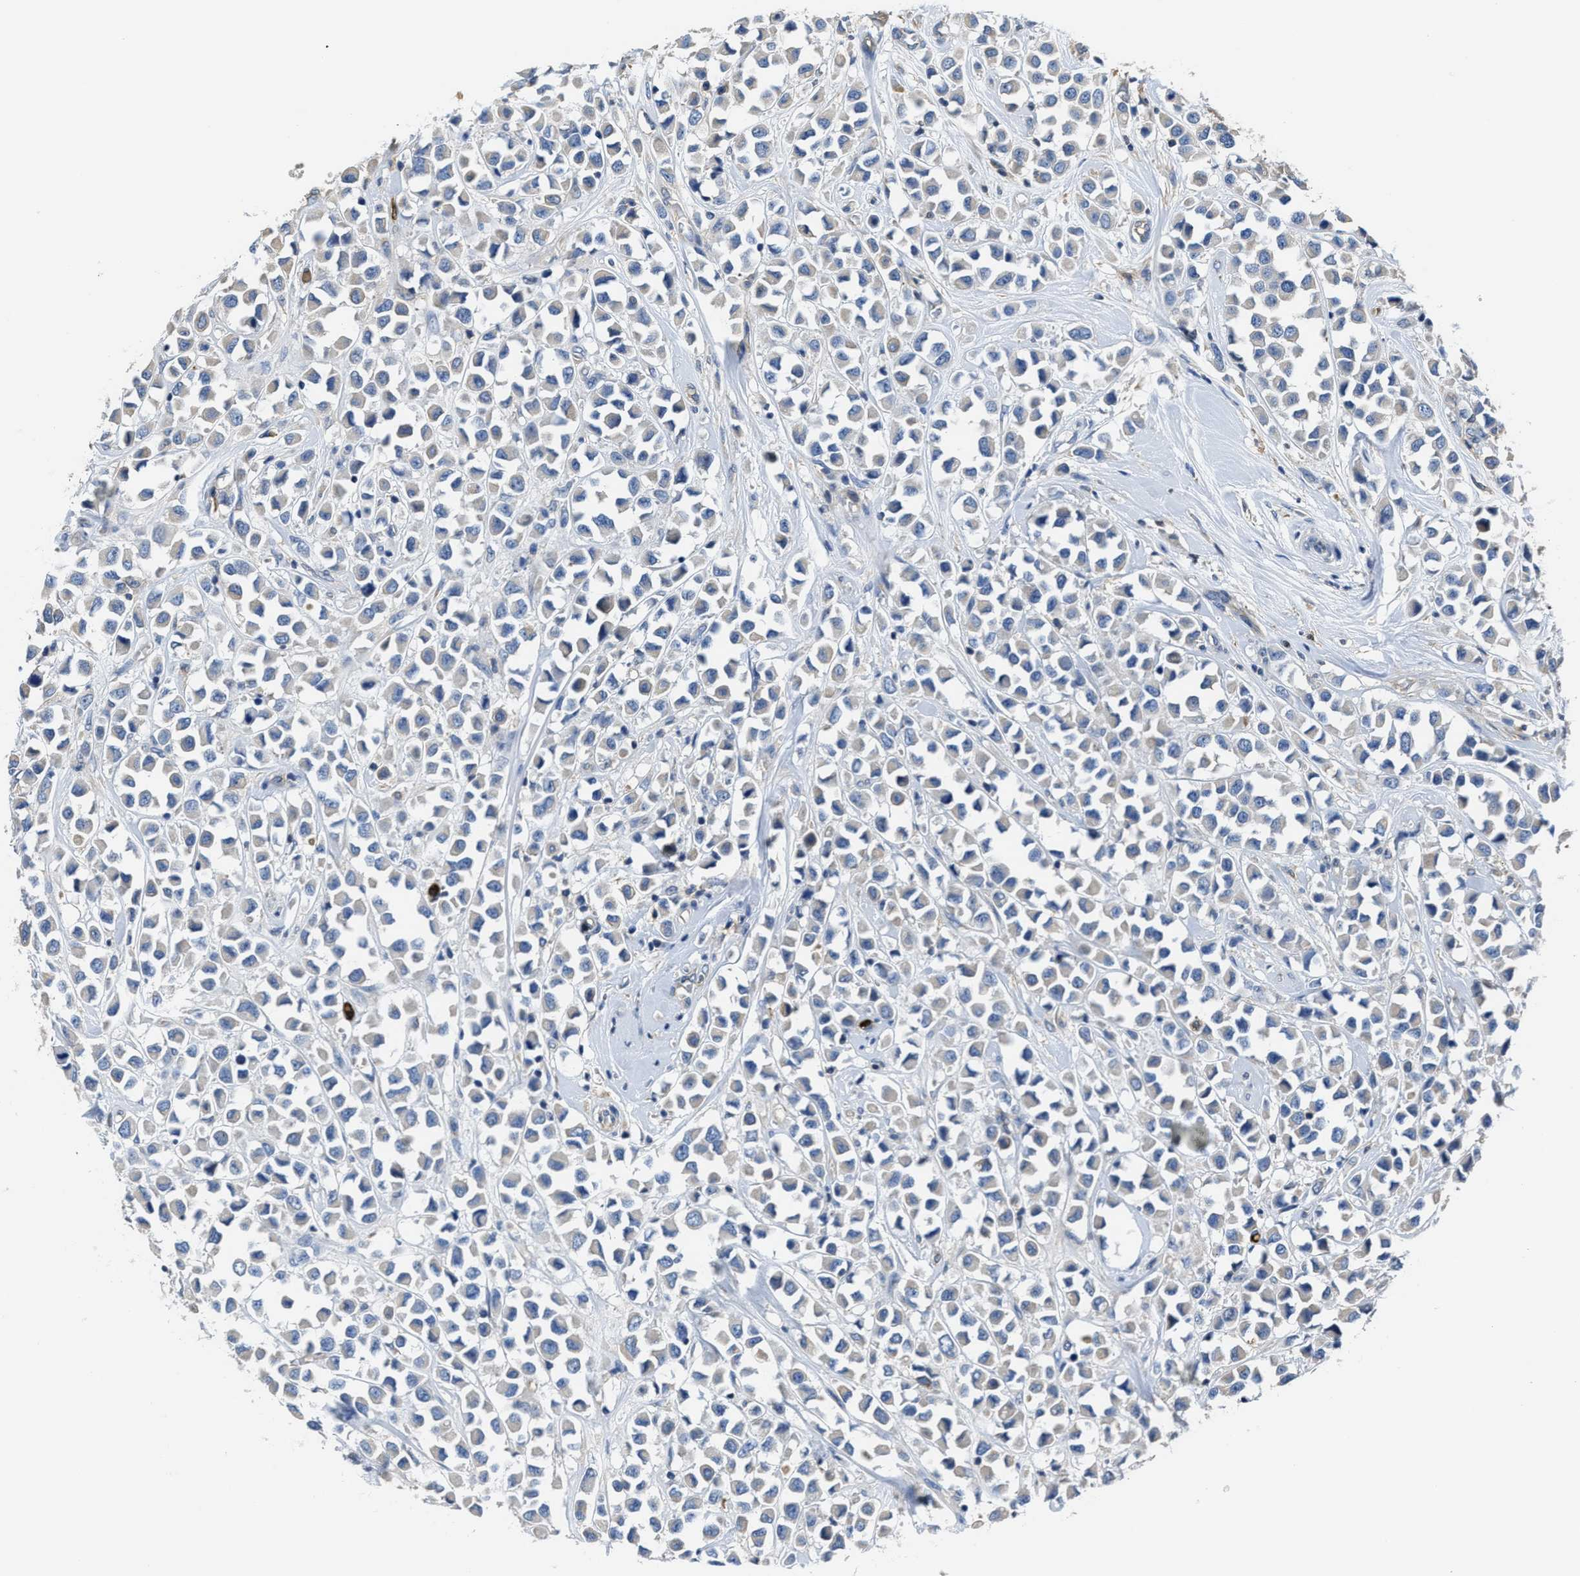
{"staining": {"intensity": "negative", "quantity": "none", "location": "none"}, "tissue": "breast cancer", "cell_type": "Tumor cells", "image_type": "cancer", "snomed": [{"axis": "morphology", "description": "Duct carcinoma"}, {"axis": "topography", "description": "Breast"}], "caption": "Image shows no significant protein expression in tumor cells of breast intraductal carcinoma.", "gene": "TRAF6", "patient": {"sex": "female", "age": 61}}